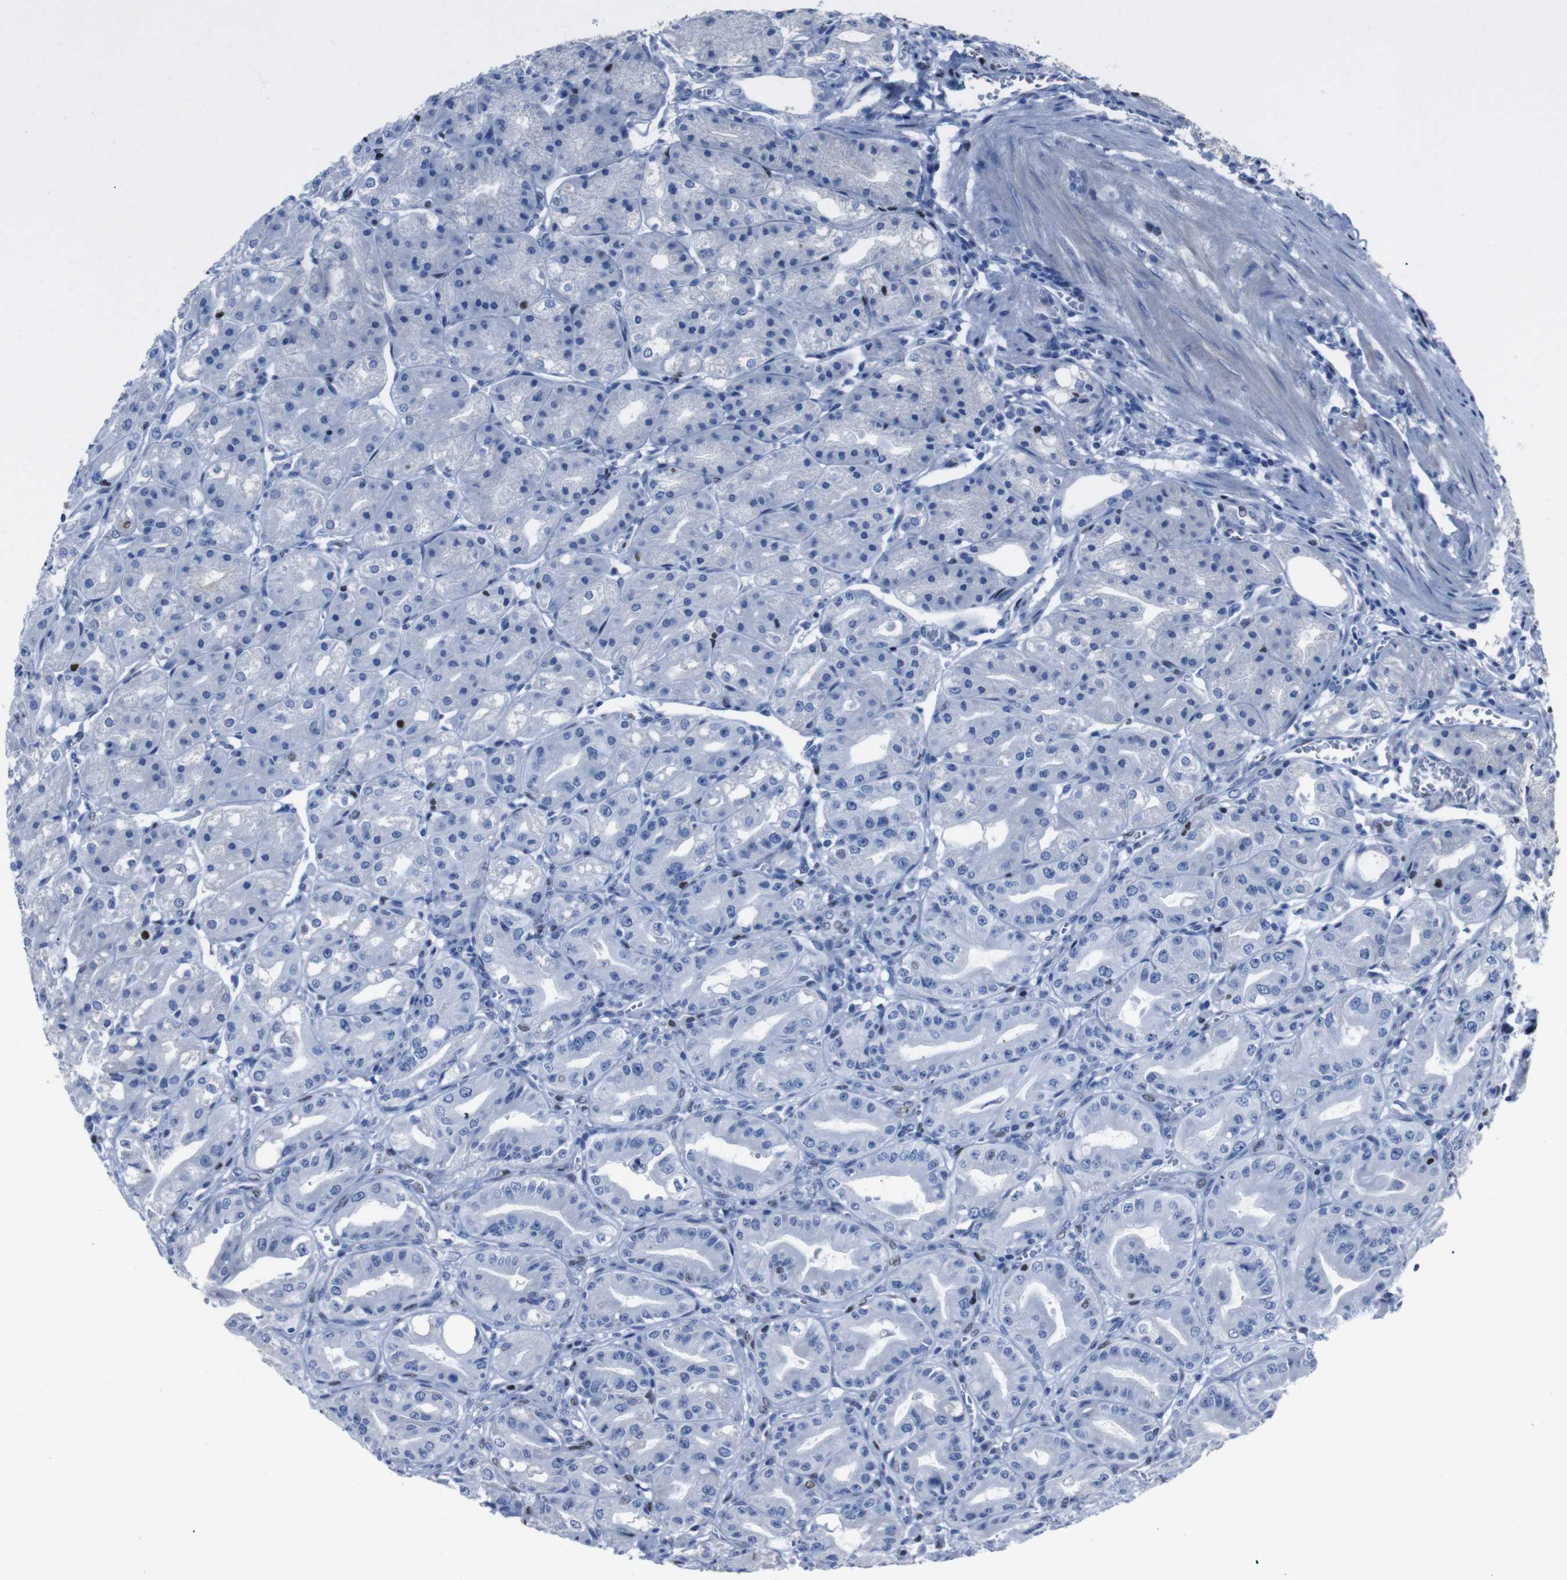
{"staining": {"intensity": "strong", "quantity": "25%-75%", "location": "nuclear"}, "tissue": "stomach", "cell_type": "Glandular cells", "image_type": "normal", "snomed": [{"axis": "morphology", "description": "Normal tissue, NOS"}, {"axis": "topography", "description": "Stomach, lower"}], "caption": "Immunohistochemical staining of unremarkable human stomach demonstrates high levels of strong nuclear positivity in about 25%-75% of glandular cells. The protein is shown in brown color, while the nuclei are stained blue.", "gene": "PIP4P2", "patient": {"sex": "male", "age": 71}}